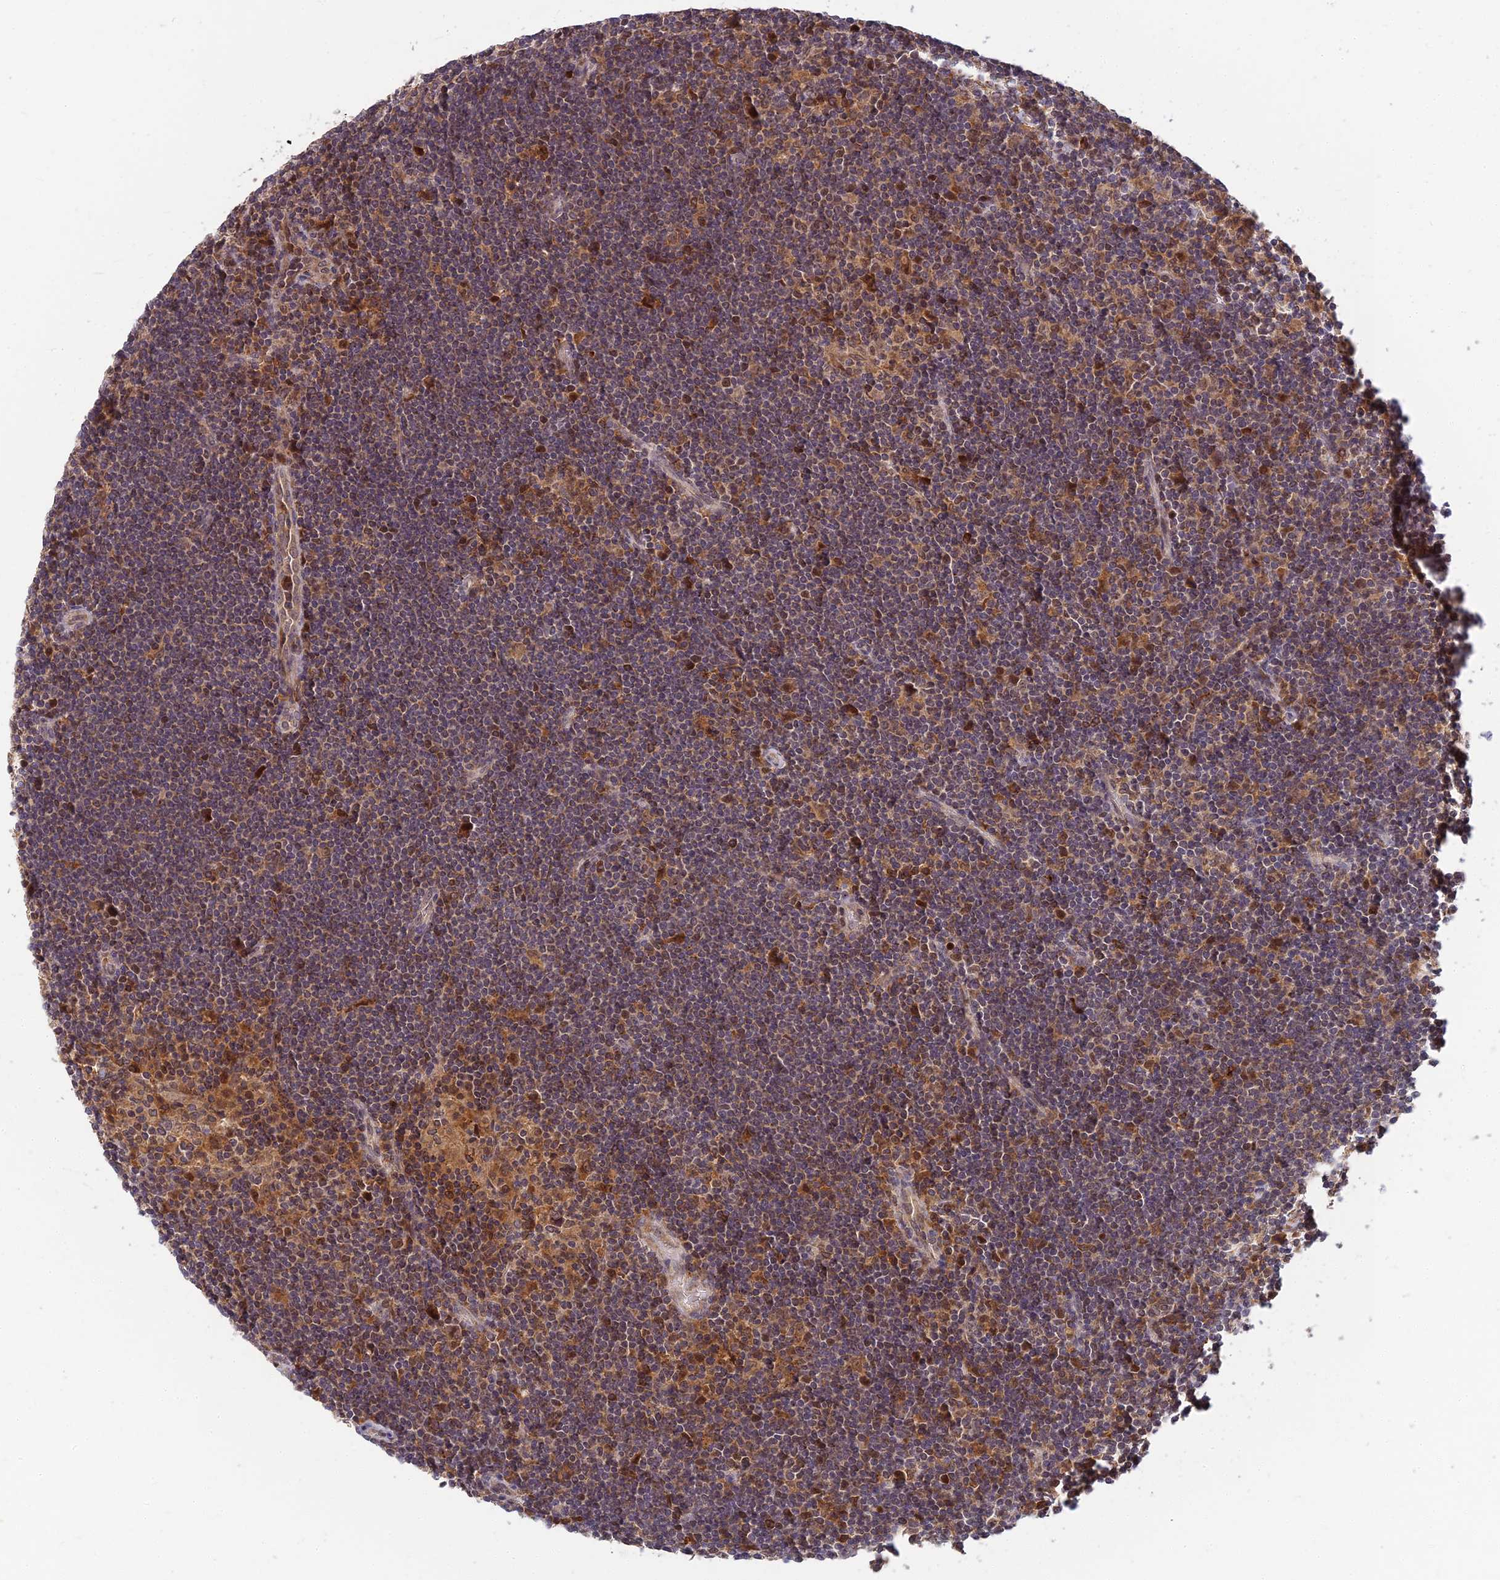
{"staining": {"intensity": "negative", "quantity": "none", "location": "none"}, "tissue": "lymphoma", "cell_type": "Tumor cells", "image_type": "cancer", "snomed": [{"axis": "morphology", "description": "Hodgkin's disease, NOS"}, {"axis": "topography", "description": "Lymph node"}], "caption": "Immunohistochemistry (IHC) image of neoplastic tissue: Hodgkin's disease stained with DAB reveals no significant protein expression in tumor cells.", "gene": "RGL3", "patient": {"sex": "female", "age": 57}}